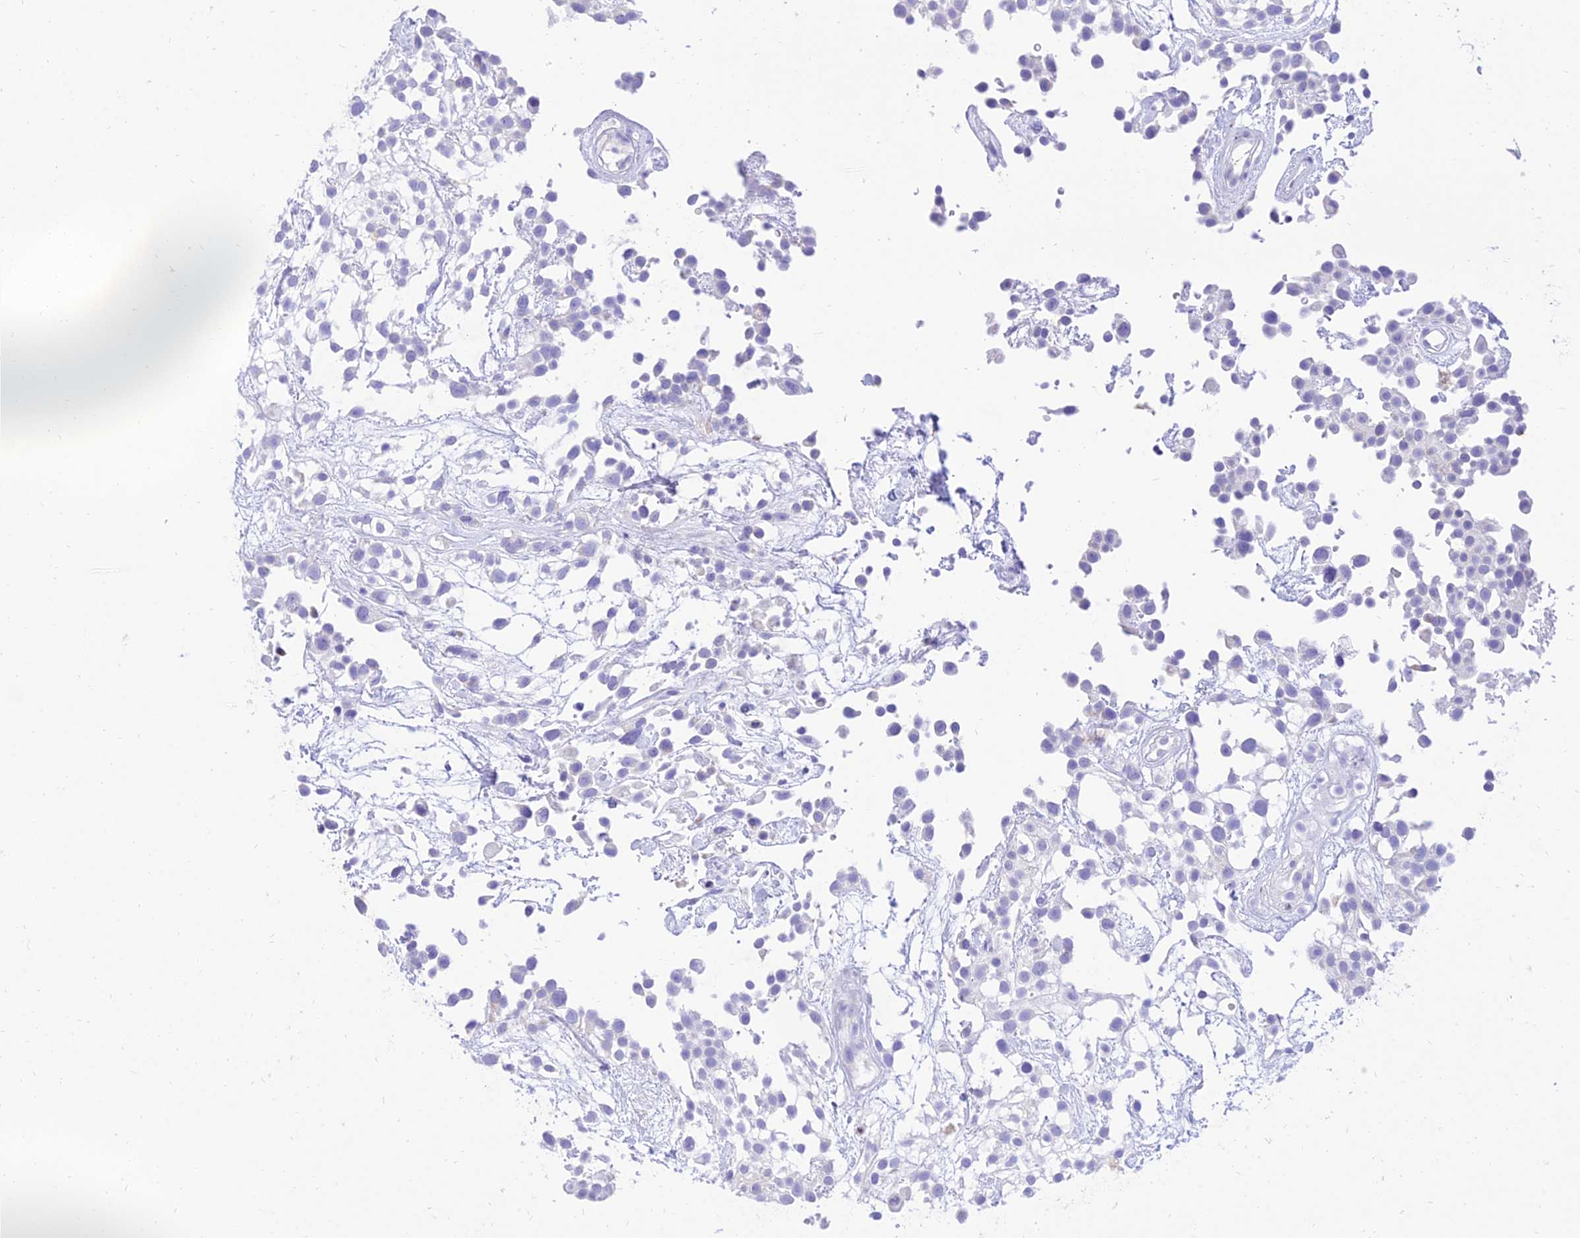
{"staining": {"intensity": "negative", "quantity": "none", "location": "none"}, "tissue": "urothelial cancer", "cell_type": "Tumor cells", "image_type": "cancer", "snomed": [{"axis": "morphology", "description": "Urothelial carcinoma, High grade"}, {"axis": "topography", "description": "Urinary bladder"}], "caption": "The micrograph displays no significant positivity in tumor cells of high-grade urothelial carcinoma.", "gene": "PKN3", "patient": {"sex": "male", "age": 56}}